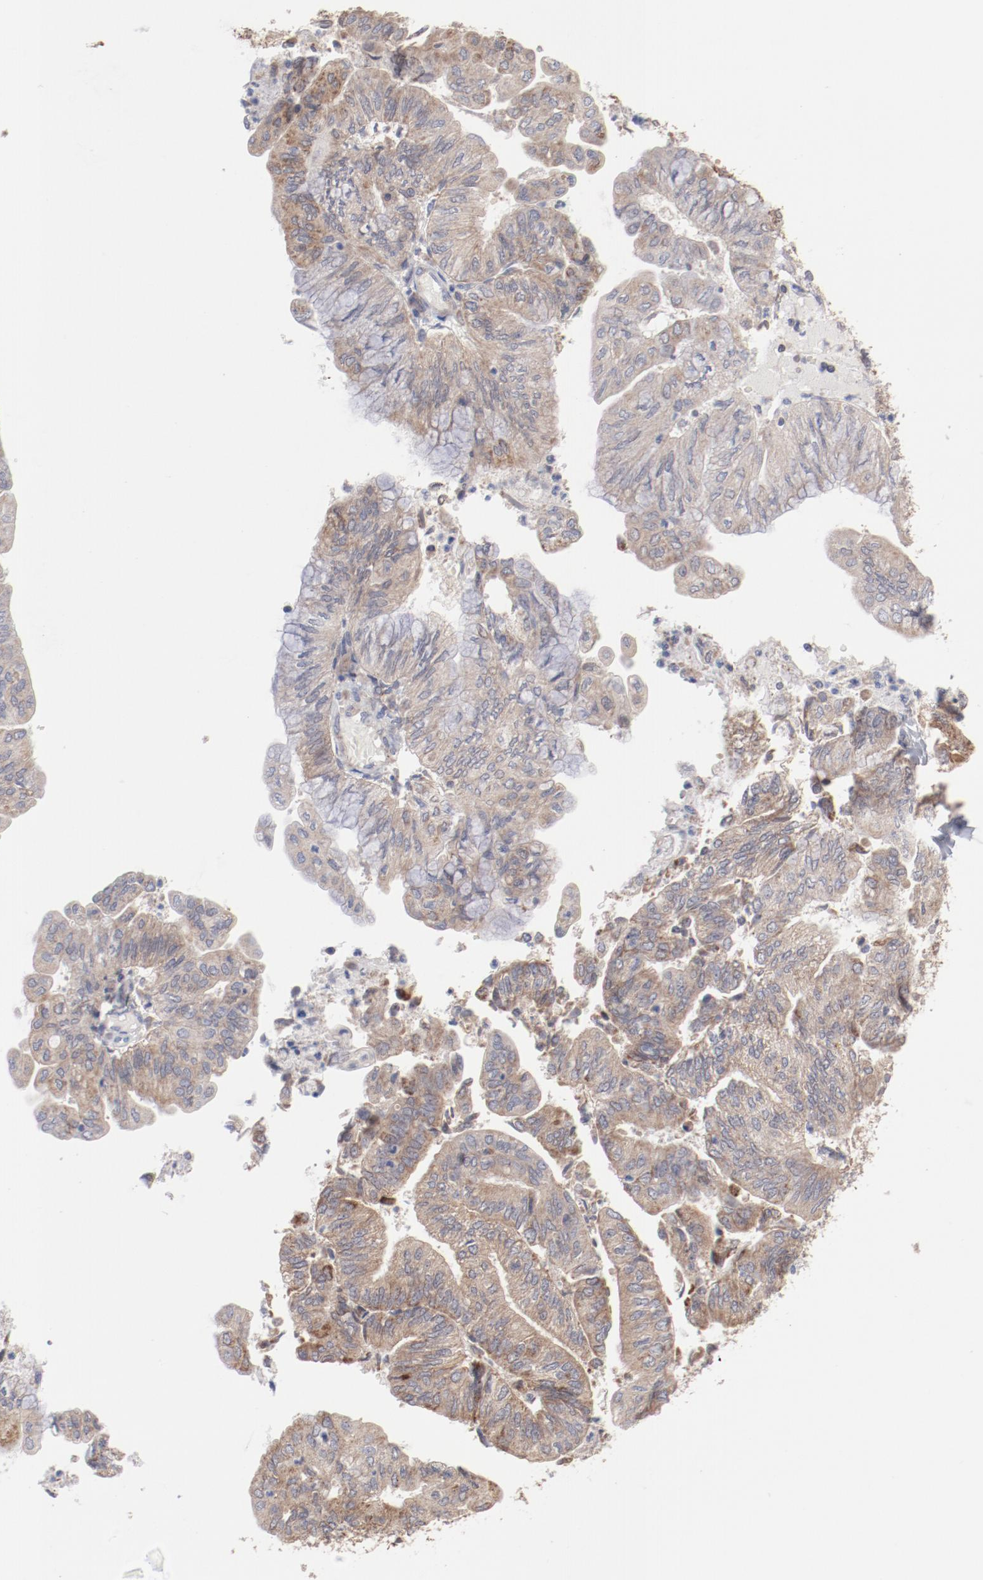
{"staining": {"intensity": "weak", "quantity": ">75%", "location": "cytoplasmic/membranous"}, "tissue": "endometrial cancer", "cell_type": "Tumor cells", "image_type": "cancer", "snomed": [{"axis": "morphology", "description": "Adenocarcinoma, NOS"}, {"axis": "topography", "description": "Endometrium"}], "caption": "About >75% of tumor cells in human endometrial adenocarcinoma show weak cytoplasmic/membranous protein positivity as visualized by brown immunohistochemical staining.", "gene": "PPFIBP2", "patient": {"sex": "female", "age": 59}}